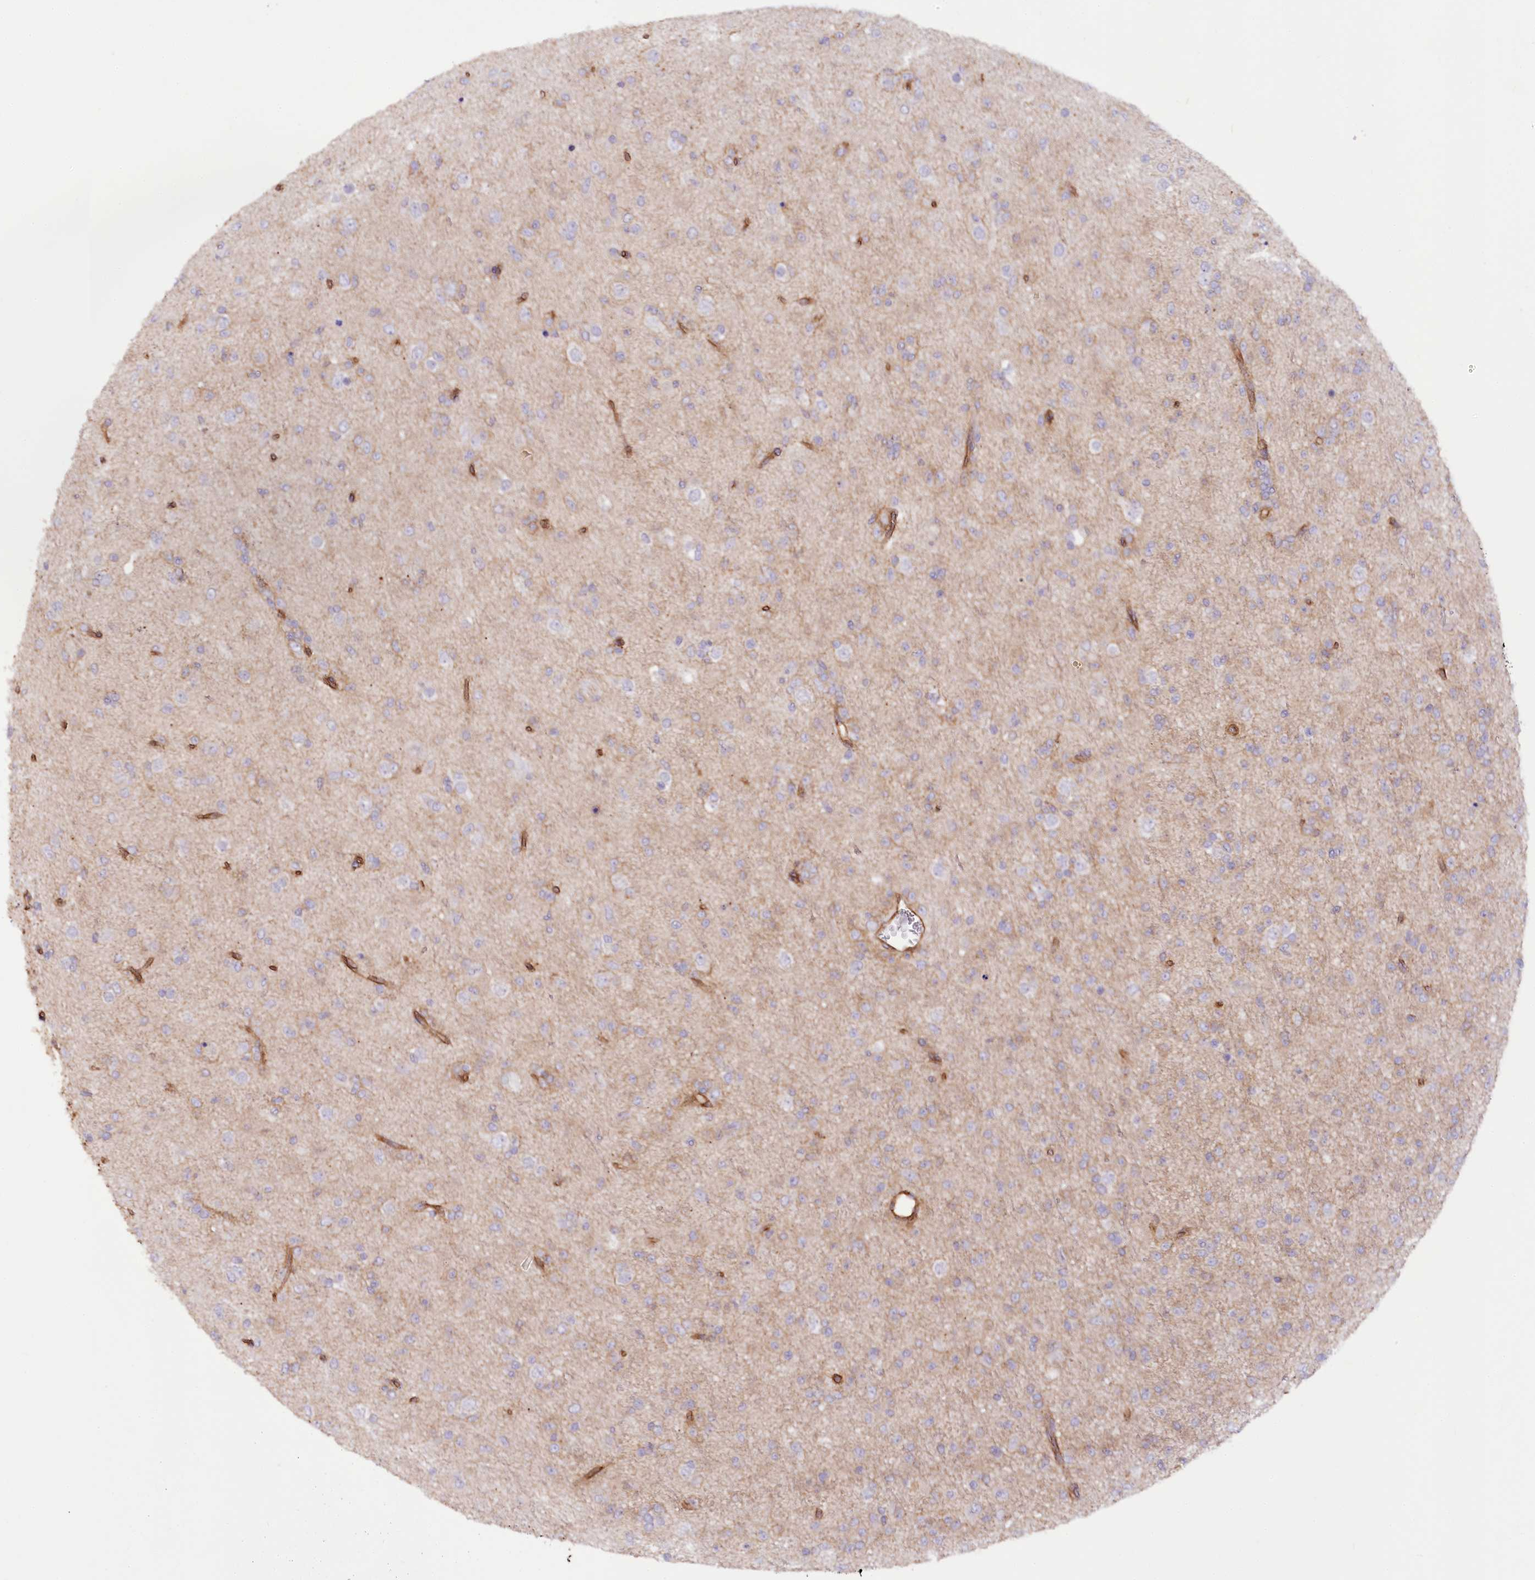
{"staining": {"intensity": "negative", "quantity": "none", "location": "none"}, "tissue": "glioma", "cell_type": "Tumor cells", "image_type": "cancer", "snomed": [{"axis": "morphology", "description": "Glioma, malignant, Low grade"}, {"axis": "topography", "description": "Brain"}], "caption": "This is a micrograph of IHC staining of low-grade glioma (malignant), which shows no positivity in tumor cells.", "gene": "SYNPO2", "patient": {"sex": "male", "age": 65}}